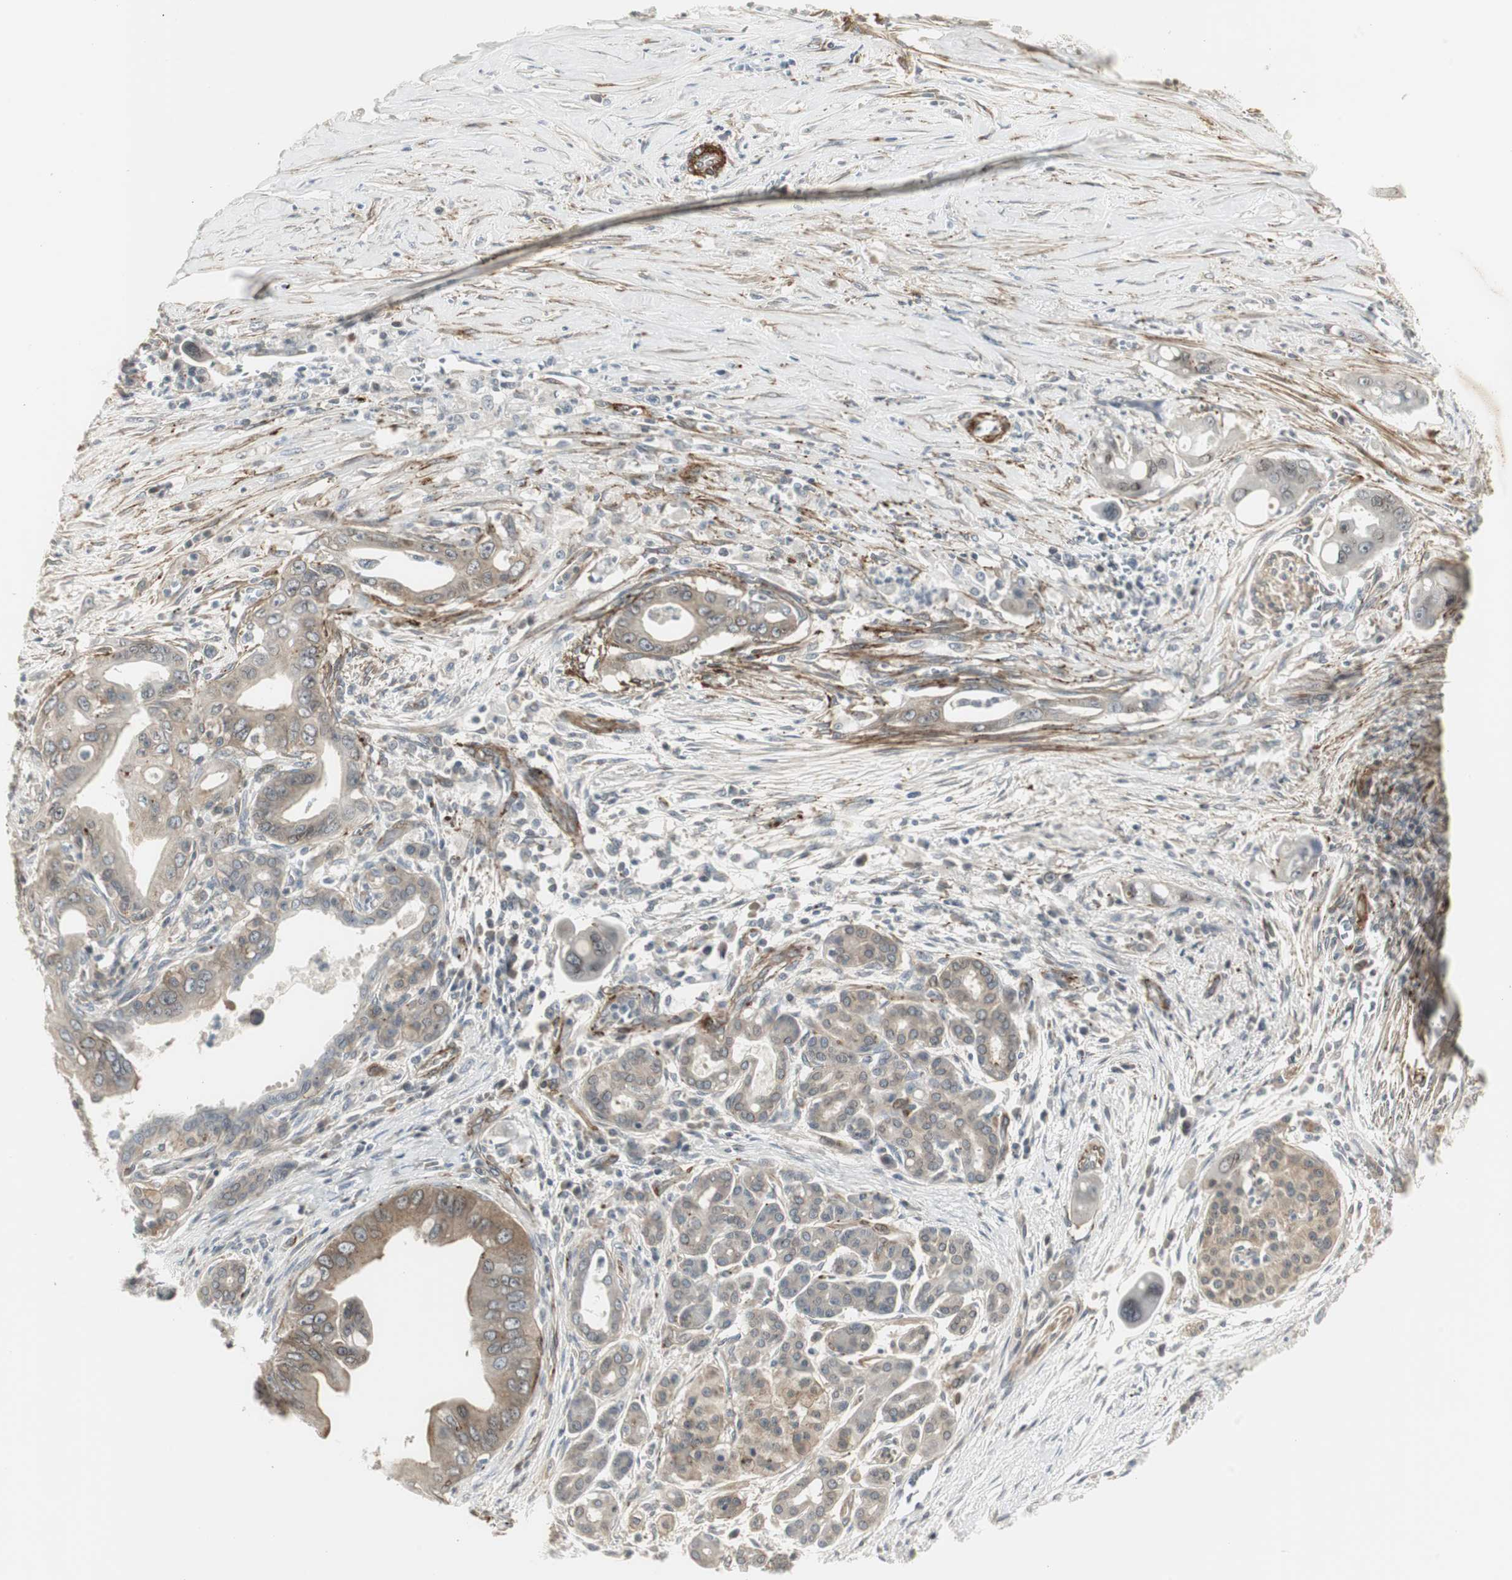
{"staining": {"intensity": "weak", "quantity": "25%-75%", "location": "cytoplasmic/membranous"}, "tissue": "pancreatic cancer", "cell_type": "Tumor cells", "image_type": "cancer", "snomed": [{"axis": "morphology", "description": "Adenocarcinoma, NOS"}, {"axis": "topography", "description": "Pancreas"}], "caption": "A micrograph of pancreatic adenocarcinoma stained for a protein demonstrates weak cytoplasmic/membranous brown staining in tumor cells.", "gene": "SCYL3", "patient": {"sex": "male", "age": 59}}